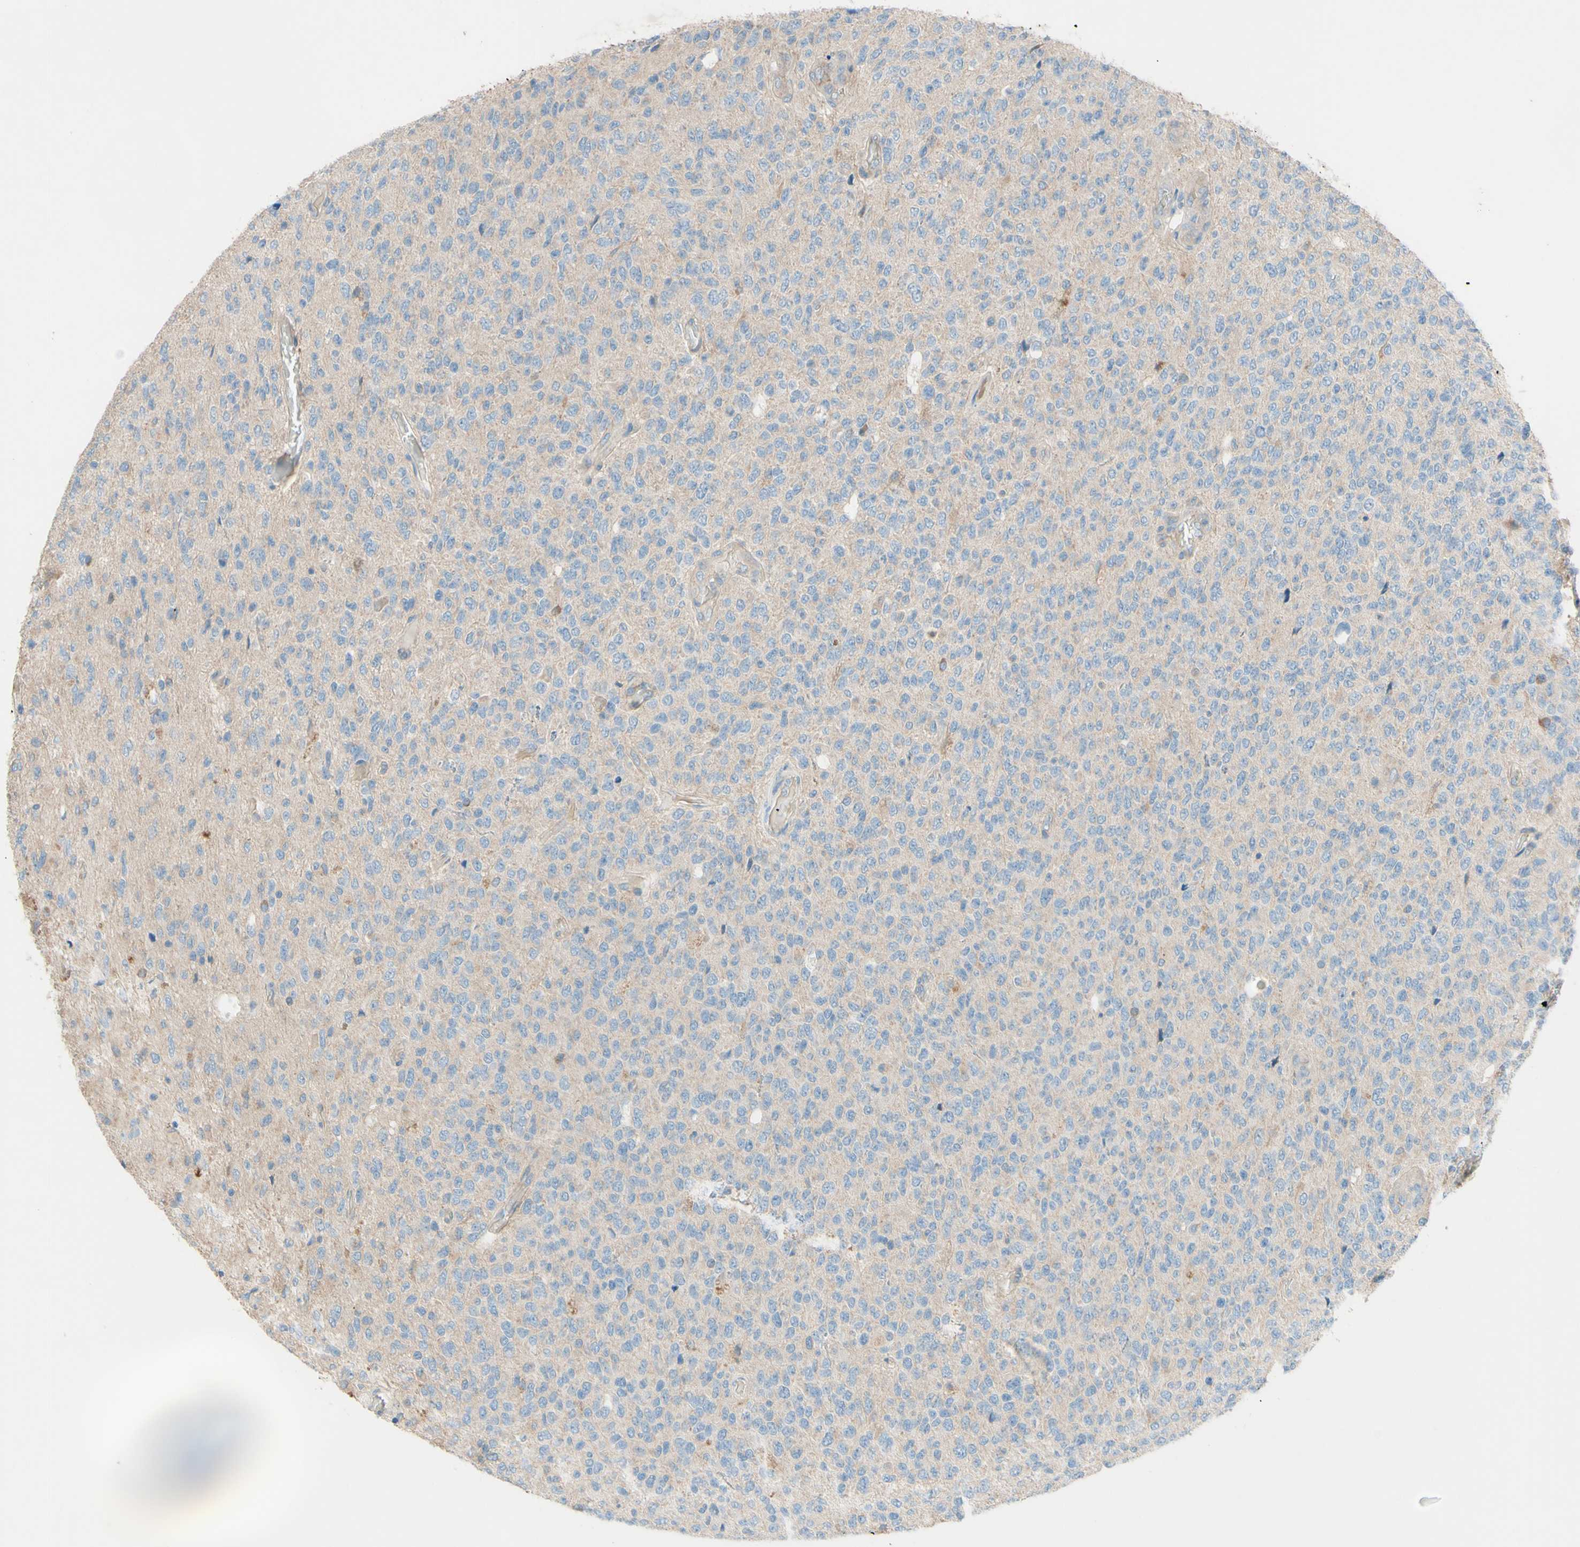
{"staining": {"intensity": "negative", "quantity": "none", "location": "none"}, "tissue": "glioma", "cell_type": "Tumor cells", "image_type": "cancer", "snomed": [{"axis": "morphology", "description": "Glioma, malignant, High grade"}, {"axis": "topography", "description": "pancreas cauda"}], "caption": "Tumor cells are negative for protein expression in human glioma.", "gene": "IL2", "patient": {"sex": "male", "age": 60}}